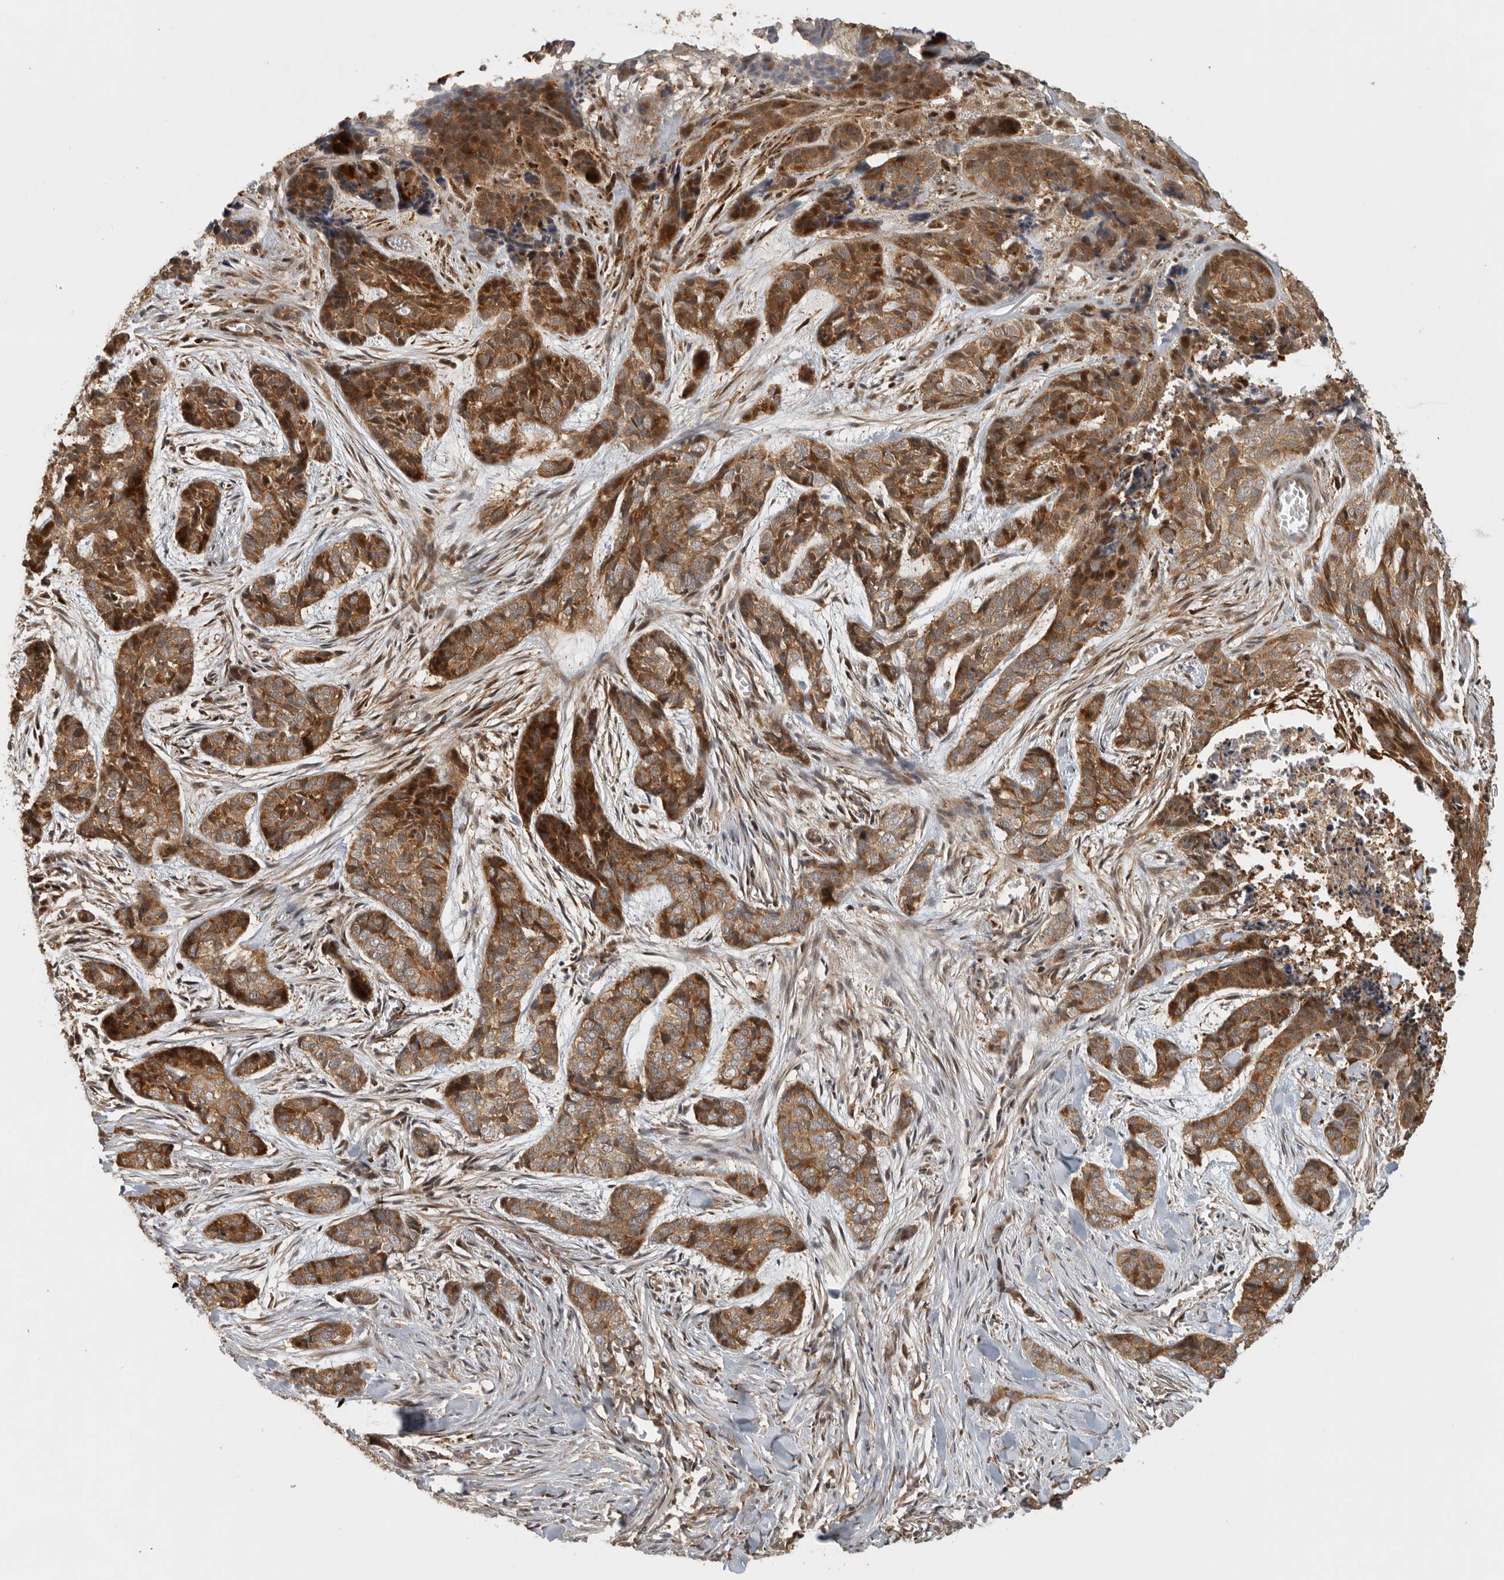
{"staining": {"intensity": "strong", "quantity": "25%-75%", "location": "cytoplasmic/membranous"}, "tissue": "skin cancer", "cell_type": "Tumor cells", "image_type": "cancer", "snomed": [{"axis": "morphology", "description": "Basal cell carcinoma"}, {"axis": "topography", "description": "Skin"}], "caption": "An immunohistochemistry photomicrograph of tumor tissue is shown. Protein staining in brown highlights strong cytoplasmic/membranous positivity in skin basal cell carcinoma within tumor cells.", "gene": "SWT1", "patient": {"sex": "female", "age": 64}}